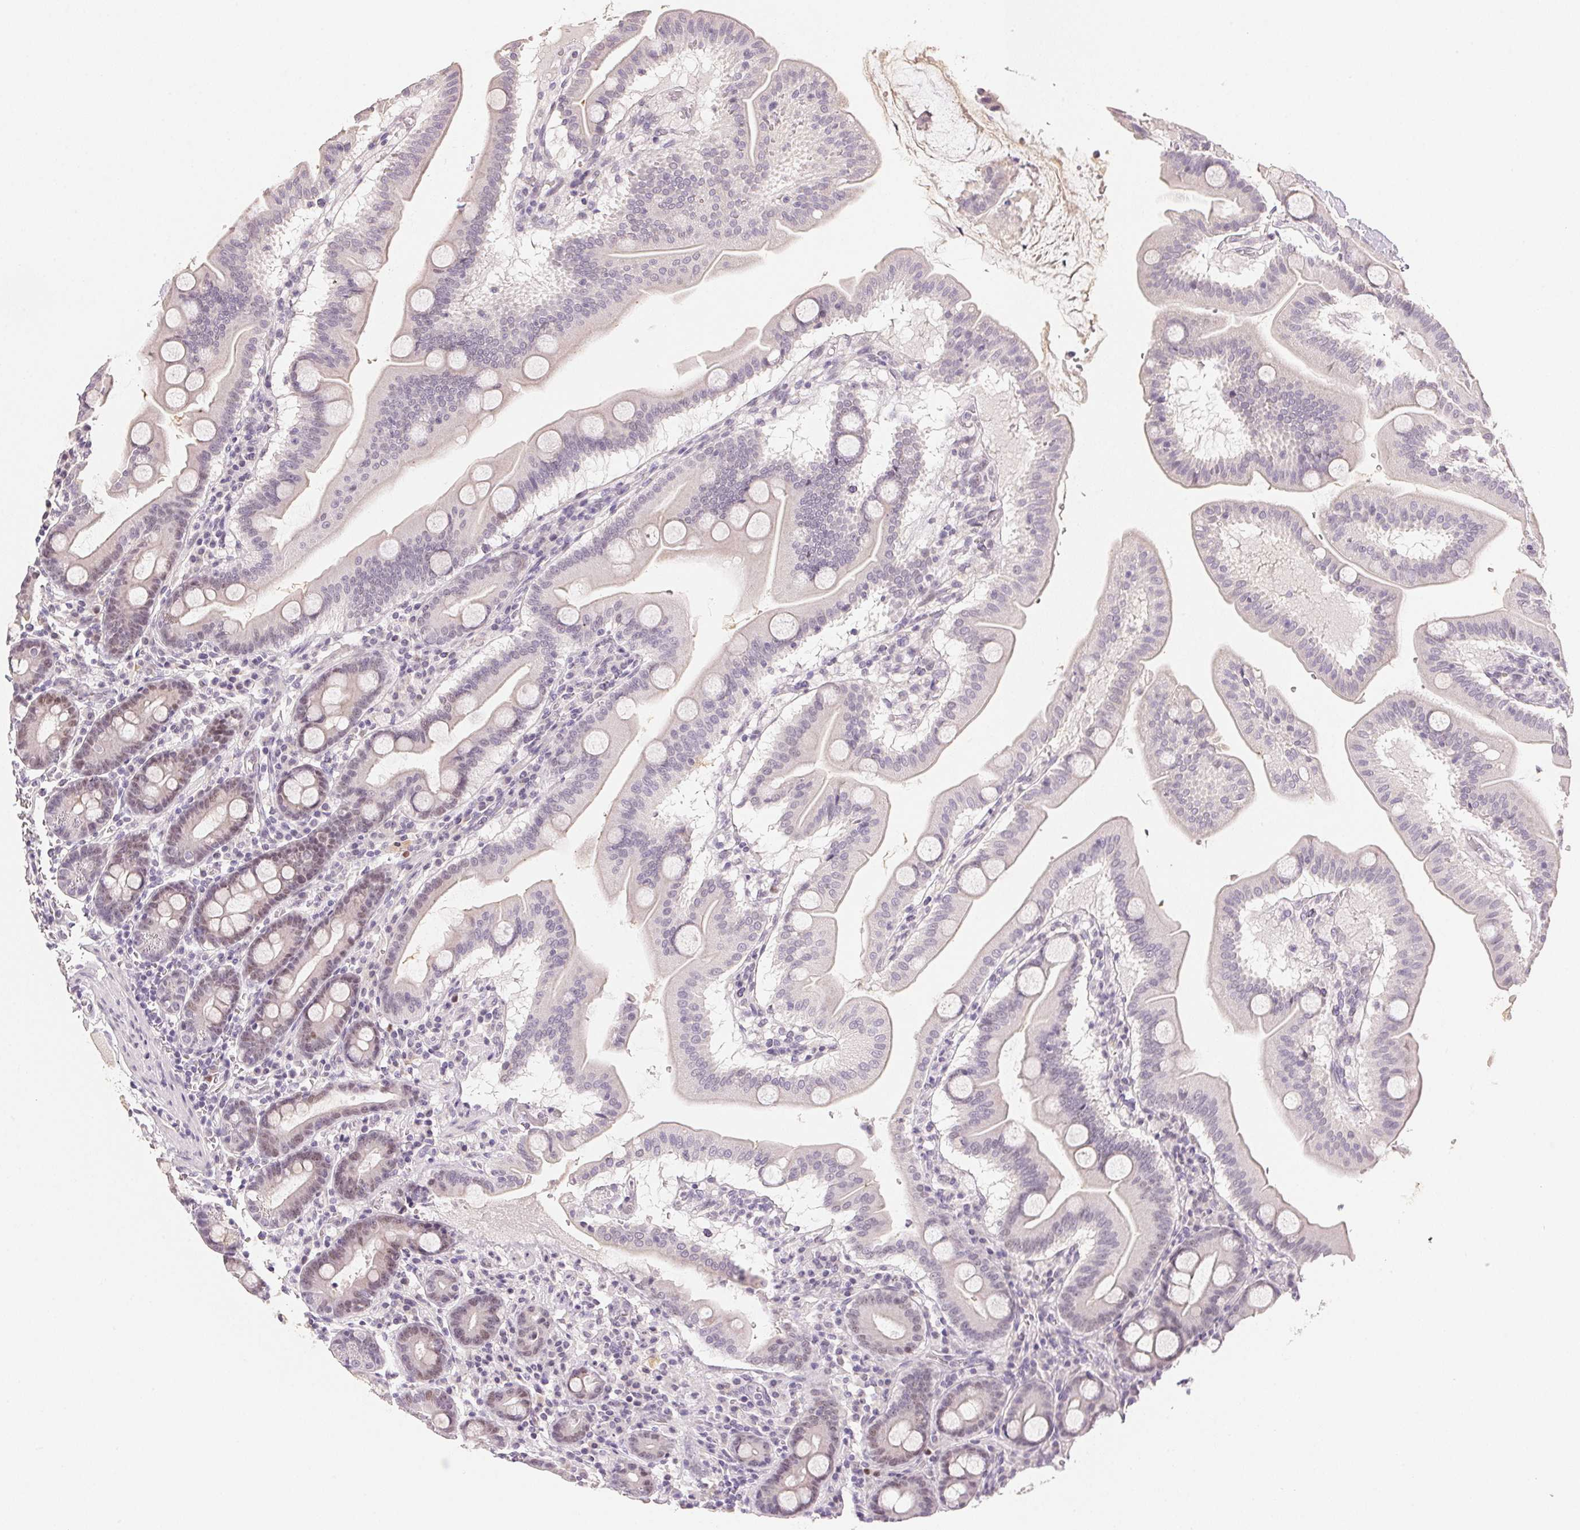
{"staining": {"intensity": "negative", "quantity": "none", "location": "none"}, "tissue": "duodenum", "cell_type": "Glandular cells", "image_type": "normal", "snomed": [{"axis": "morphology", "description": "Normal tissue, NOS"}, {"axis": "topography", "description": "Pancreas"}, {"axis": "topography", "description": "Duodenum"}], "caption": "A micrograph of duodenum stained for a protein reveals no brown staining in glandular cells. The staining was performed using DAB to visualize the protein expression in brown, while the nuclei were stained in blue with hematoxylin (Magnification: 20x).", "gene": "POLR3G", "patient": {"sex": "male", "age": 59}}